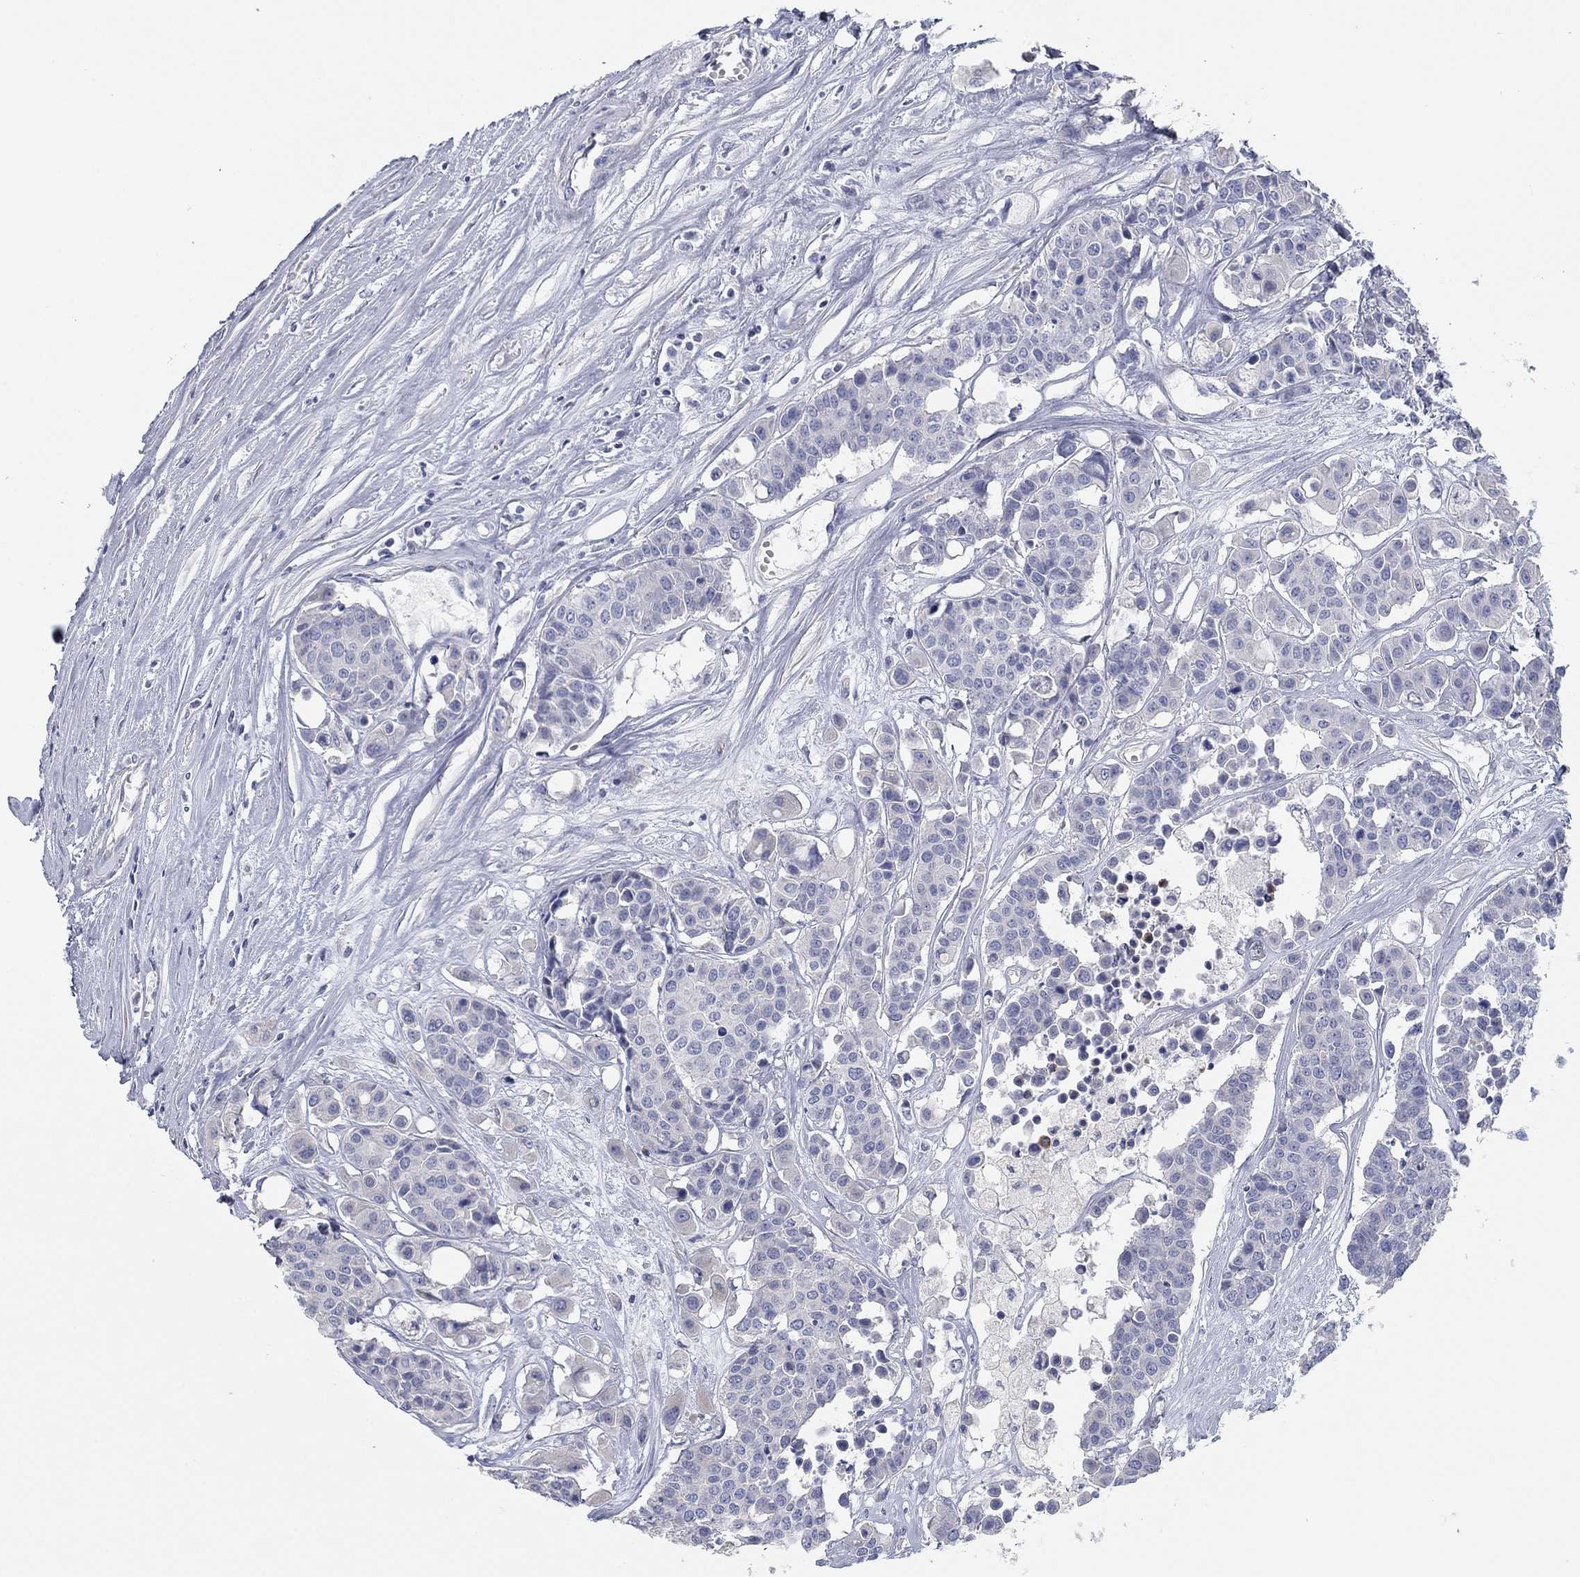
{"staining": {"intensity": "negative", "quantity": "none", "location": "none"}, "tissue": "carcinoid", "cell_type": "Tumor cells", "image_type": "cancer", "snomed": [{"axis": "morphology", "description": "Carcinoid, malignant, NOS"}, {"axis": "topography", "description": "Colon"}], "caption": "Tumor cells show no significant positivity in malignant carcinoid.", "gene": "APOC3", "patient": {"sex": "male", "age": 81}}